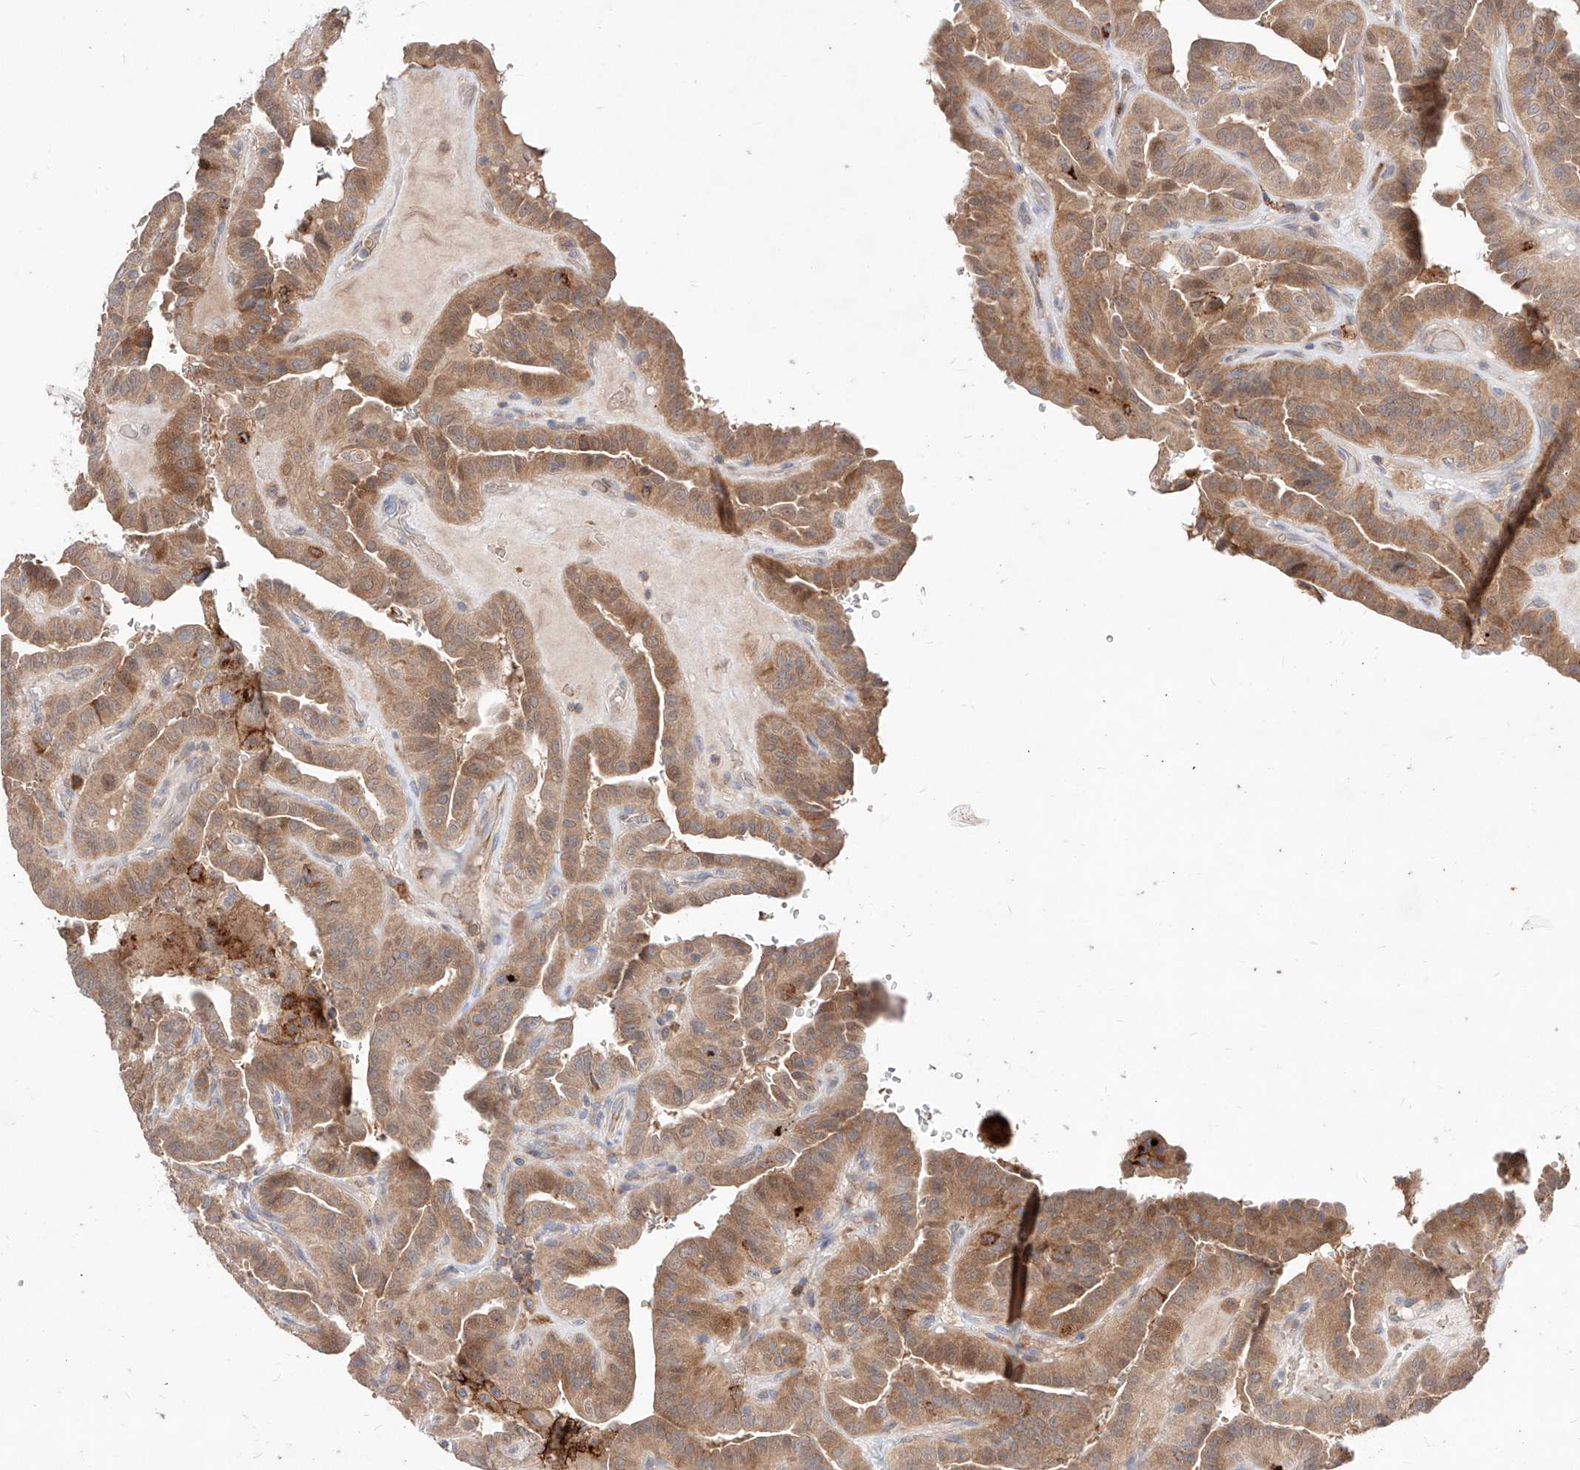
{"staining": {"intensity": "moderate", "quantity": ">75%", "location": "cytoplasmic/membranous"}, "tissue": "thyroid cancer", "cell_type": "Tumor cells", "image_type": "cancer", "snomed": [{"axis": "morphology", "description": "Papillary adenocarcinoma, NOS"}, {"axis": "topography", "description": "Thyroid gland"}], "caption": "Human thyroid cancer stained for a protein (brown) demonstrates moderate cytoplasmic/membranous positive staining in about >75% of tumor cells.", "gene": "TSNAX", "patient": {"sex": "male", "age": 77}}